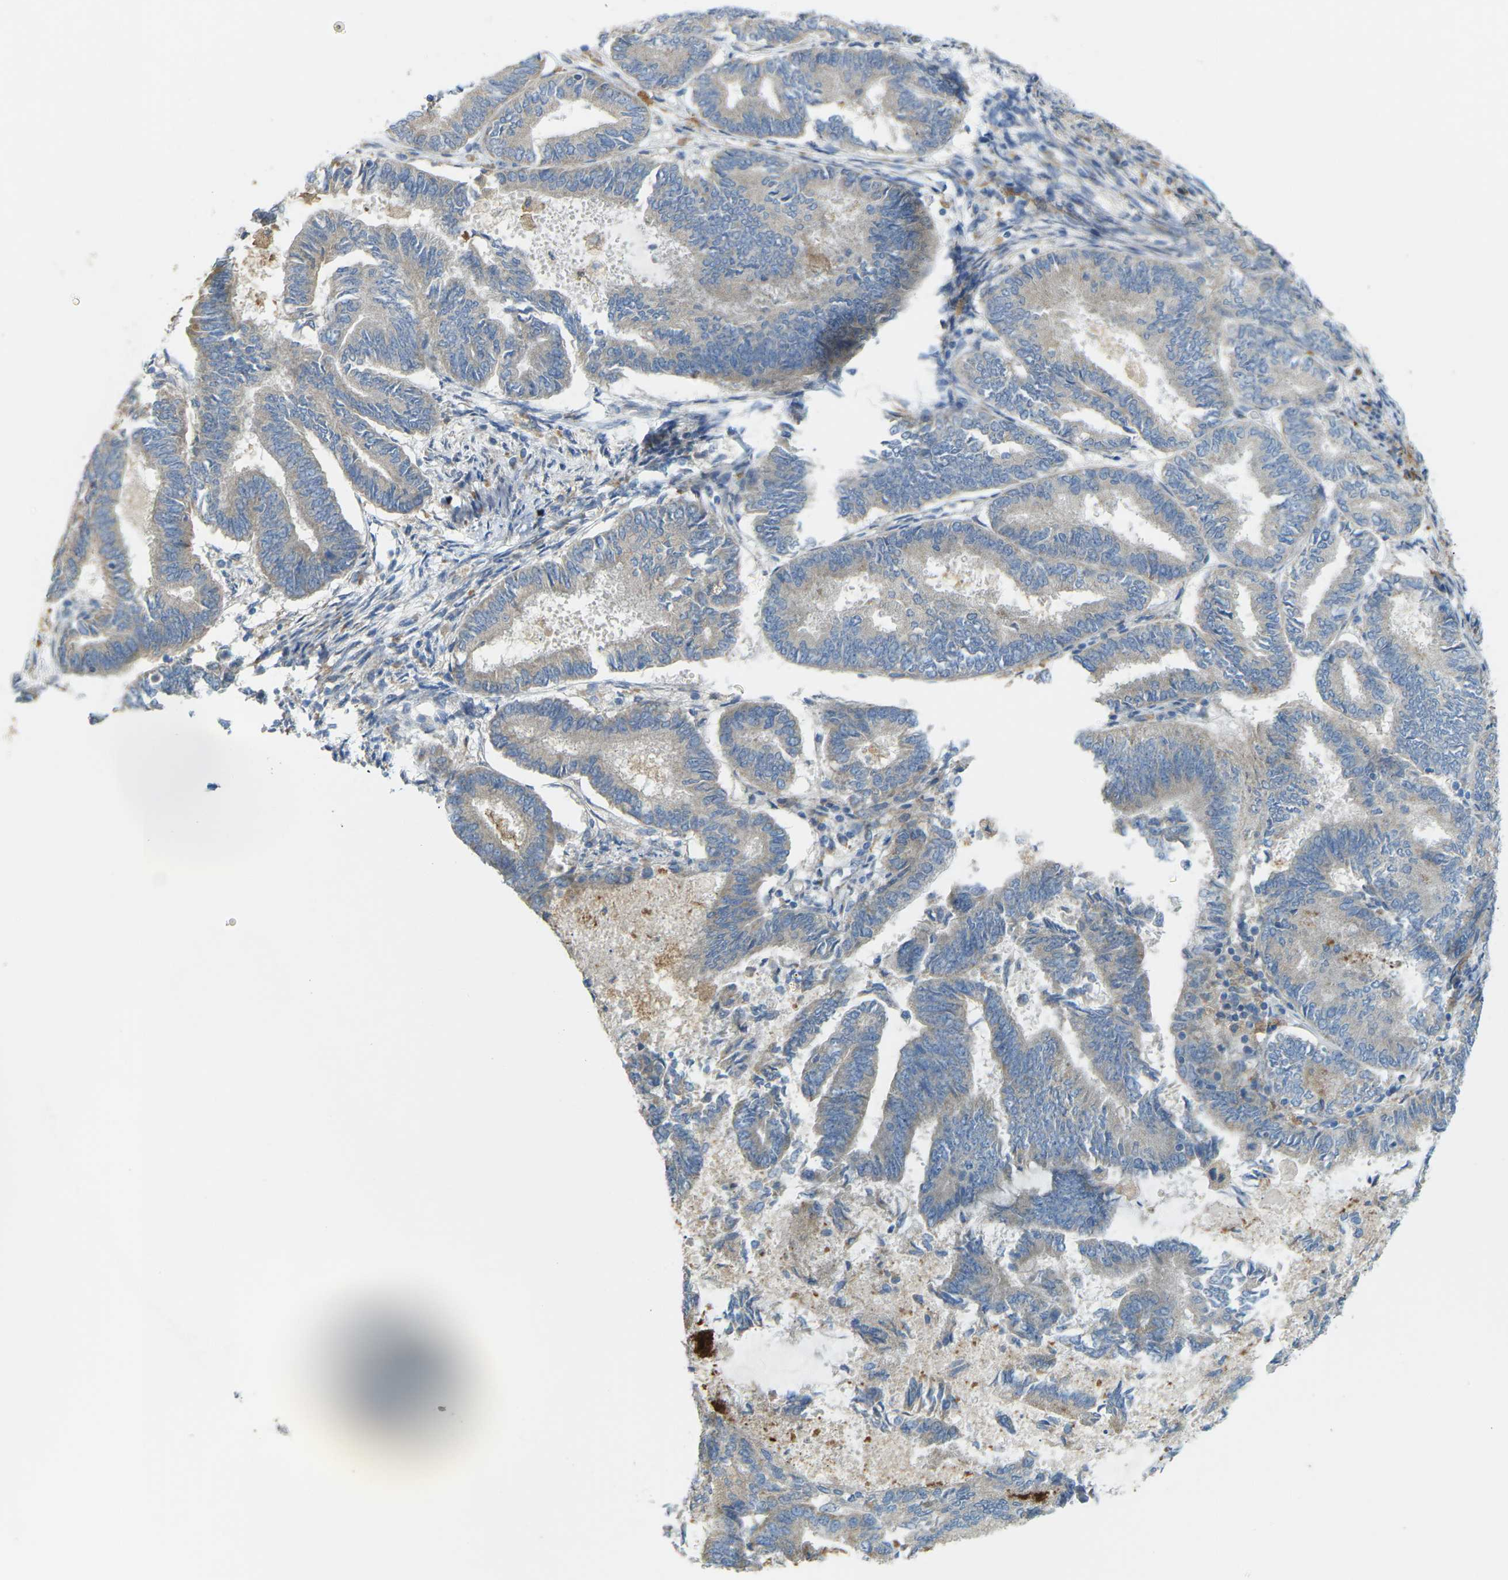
{"staining": {"intensity": "weak", "quantity": "25%-75%", "location": "cytoplasmic/membranous"}, "tissue": "endometrial cancer", "cell_type": "Tumor cells", "image_type": "cancer", "snomed": [{"axis": "morphology", "description": "Adenocarcinoma, NOS"}, {"axis": "topography", "description": "Endometrium"}], "caption": "This histopathology image demonstrates immunohistochemistry (IHC) staining of adenocarcinoma (endometrial), with low weak cytoplasmic/membranous positivity in approximately 25%-75% of tumor cells.", "gene": "MYLK4", "patient": {"sex": "female", "age": 86}}